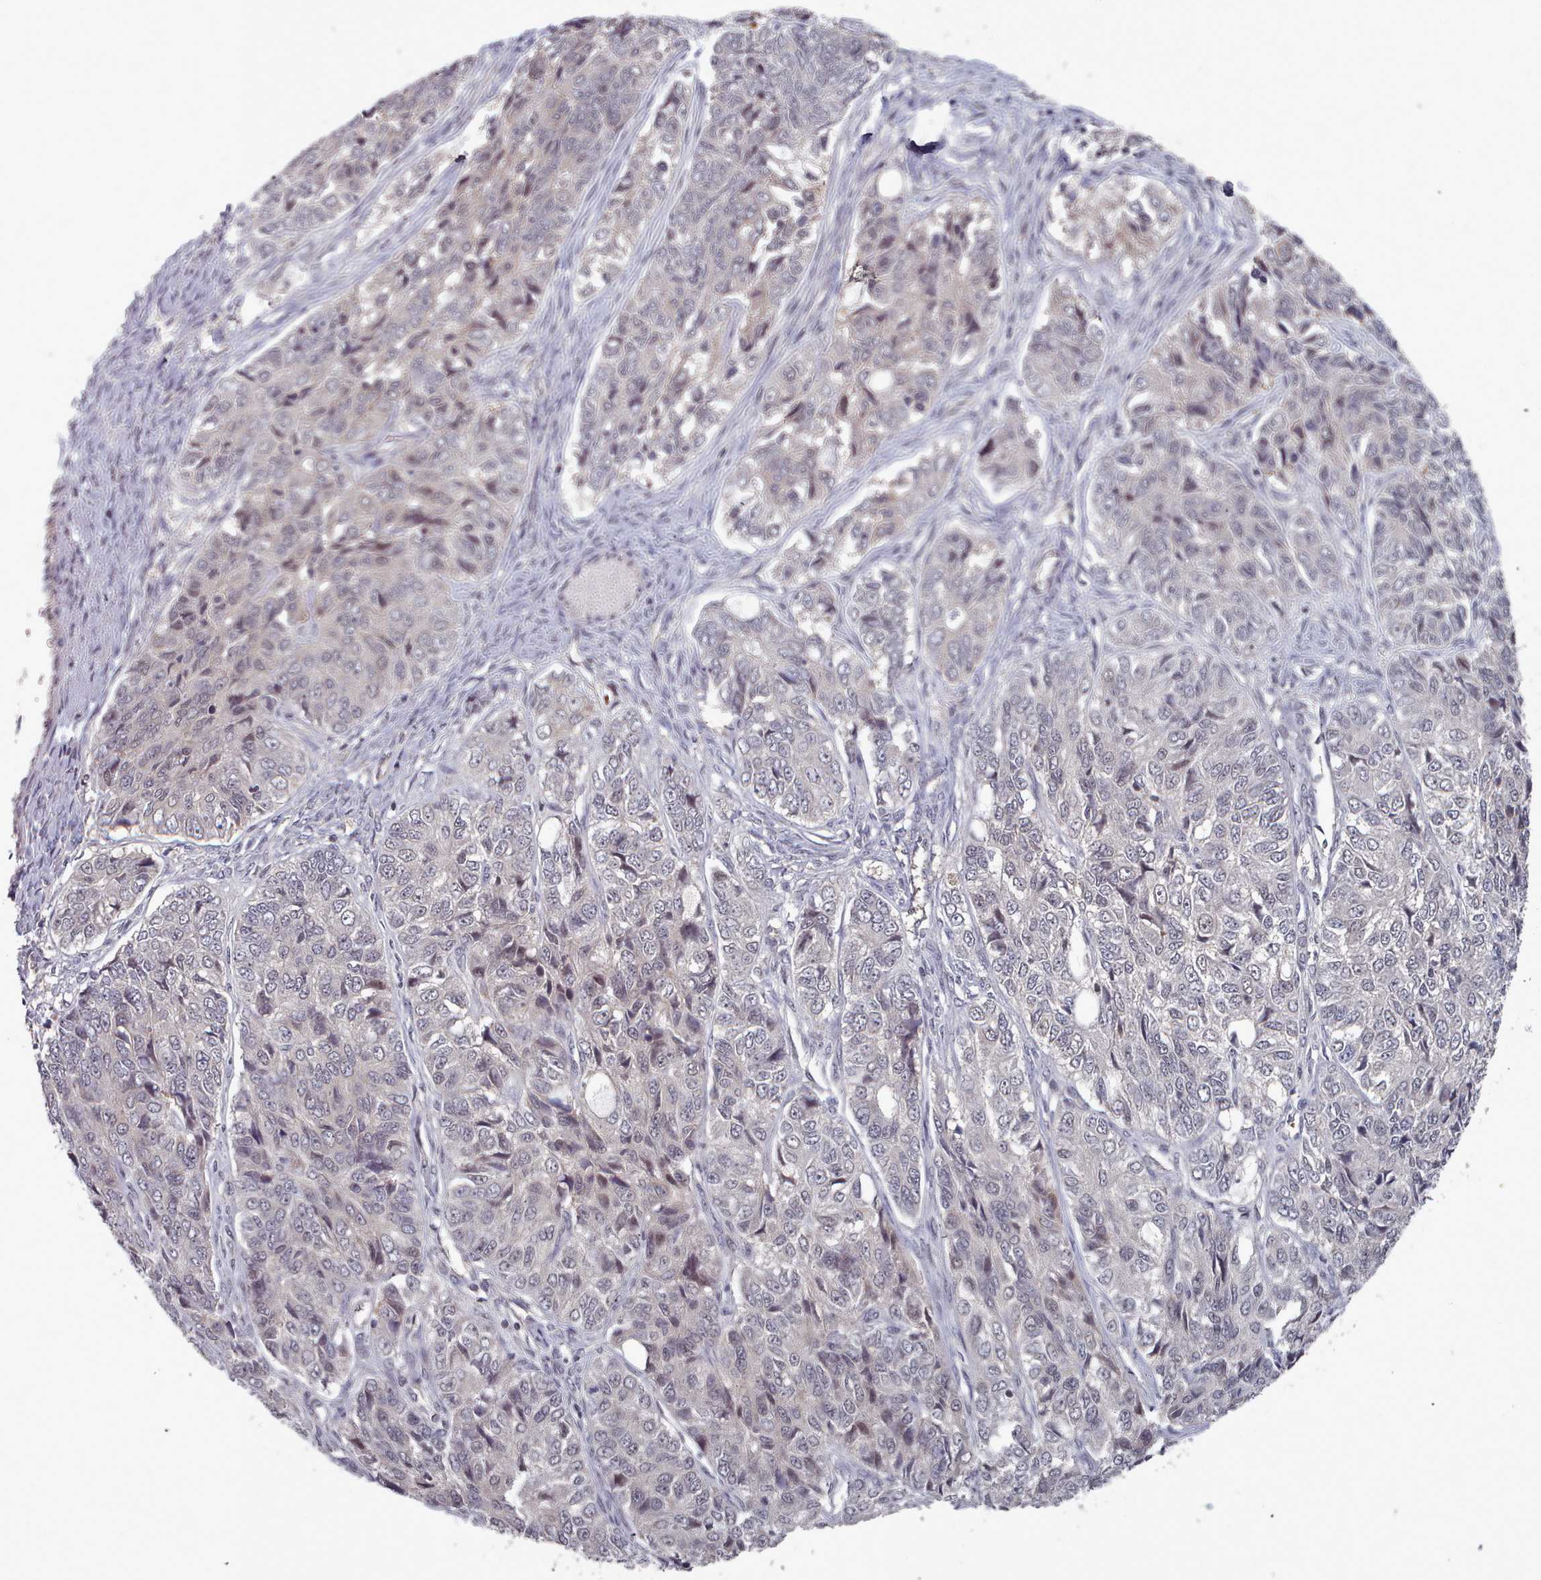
{"staining": {"intensity": "negative", "quantity": "none", "location": "none"}, "tissue": "ovarian cancer", "cell_type": "Tumor cells", "image_type": "cancer", "snomed": [{"axis": "morphology", "description": "Carcinoma, endometroid"}, {"axis": "topography", "description": "Ovary"}], "caption": "Protein analysis of ovarian cancer reveals no significant positivity in tumor cells. Nuclei are stained in blue.", "gene": "HYAL3", "patient": {"sex": "female", "age": 51}}